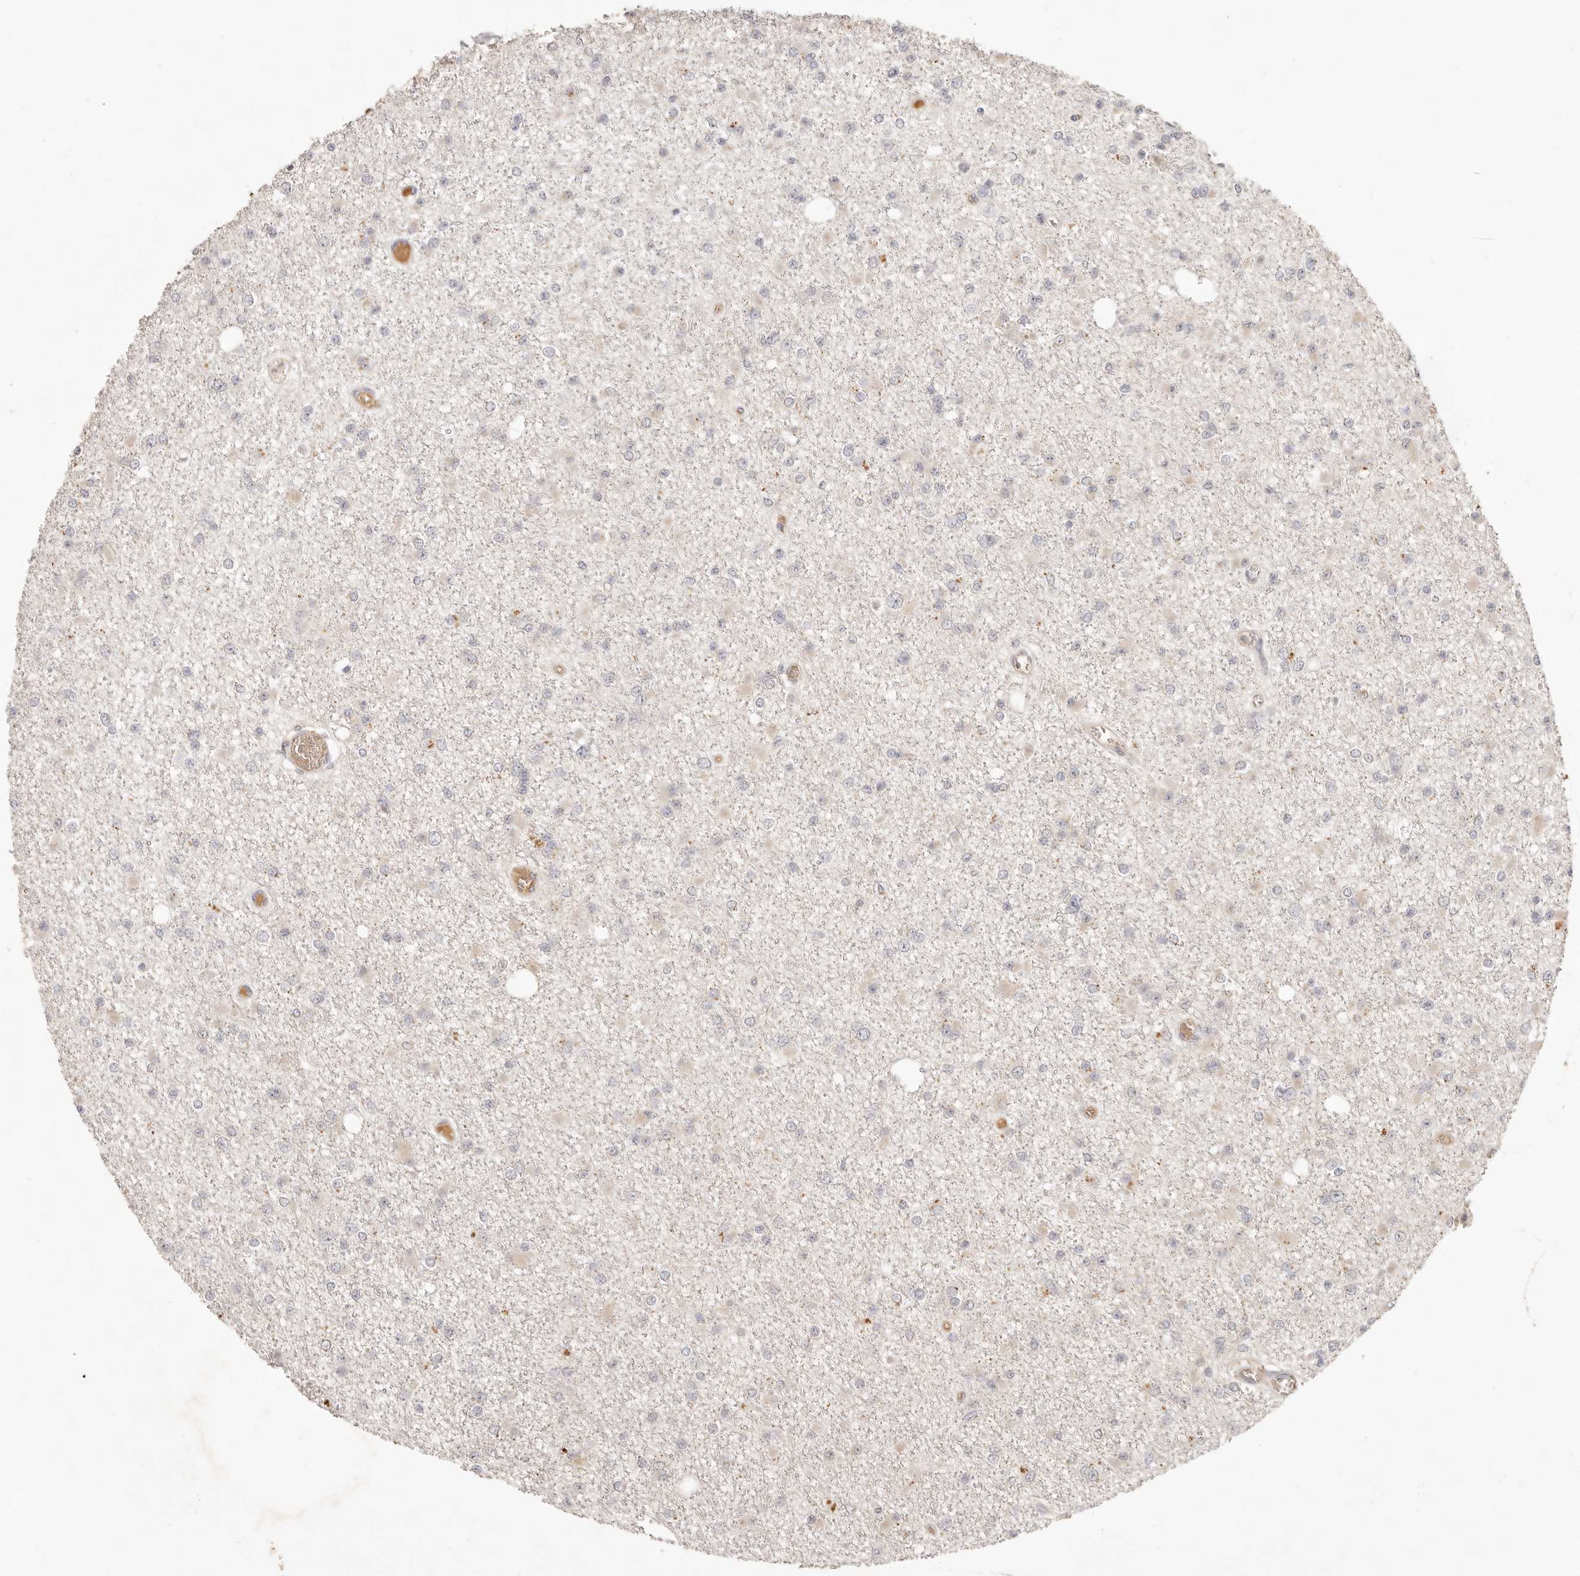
{"staining": {"intensity": "negative", "quantity": "none", "location": "none"}, "tissue": "glioma", "cell_type": "Tumor cells", "image_type": "cancer", "snomed": [{"axis": "morphology", "description": "Glioma, malignant, Low grade"}, {"axis": "topography", "description": "Brain"}], "caption": "Immunohistochemistry image of human glioma stained for a protein (brown), which shows no staining in tumor cells. (DAB immunohistochemistry visualized using brightfield microscopy, high magnification).", "gene": "UBXN11", "patient": {"sex": "female", "age": 22}}